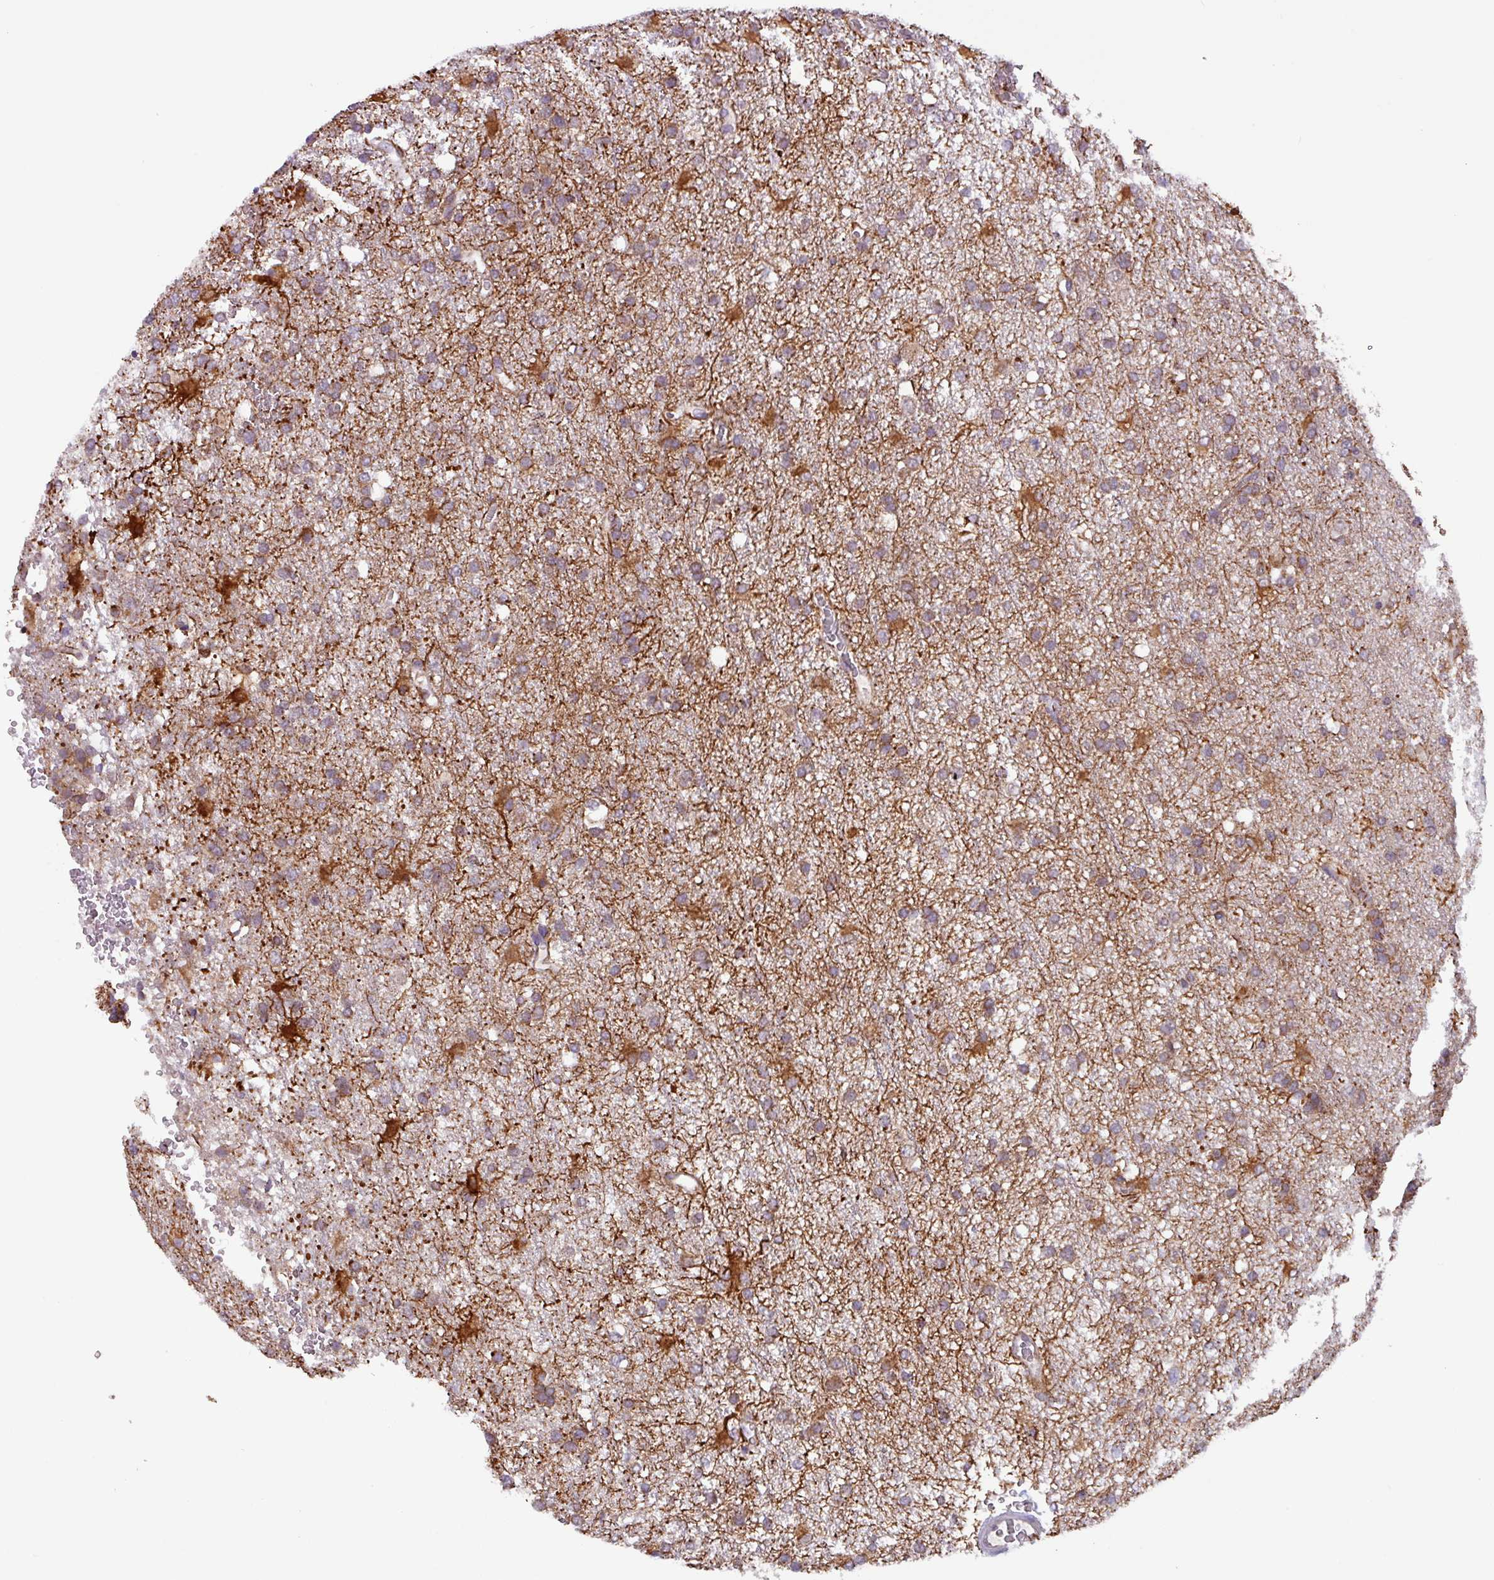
{"staining": {"intensity": "strong", "quantity": "<25%", "location": "cytoplasmic/membranous"}, "tissue": "glioma", "cell_type": "Tumor cells", "image_type": "cancer", "snomed": [{"axis": "morphology", "description": "Glioma, malignant, High grade"}, {"axis": "topography", "description": "Brain"}], "caption": "Brown immunohistochemical staining in human malignant glioma (high-grade) demonstrates strong cytoplasmic/membranous positivity in about <25% of tumor cells. (DAB (3,3'-diaminobenzidine) IHC with brightfield microscopy, high magnification).", "gene": "AKIRIN1", "patient": {"sex": "female", "age": 74}}